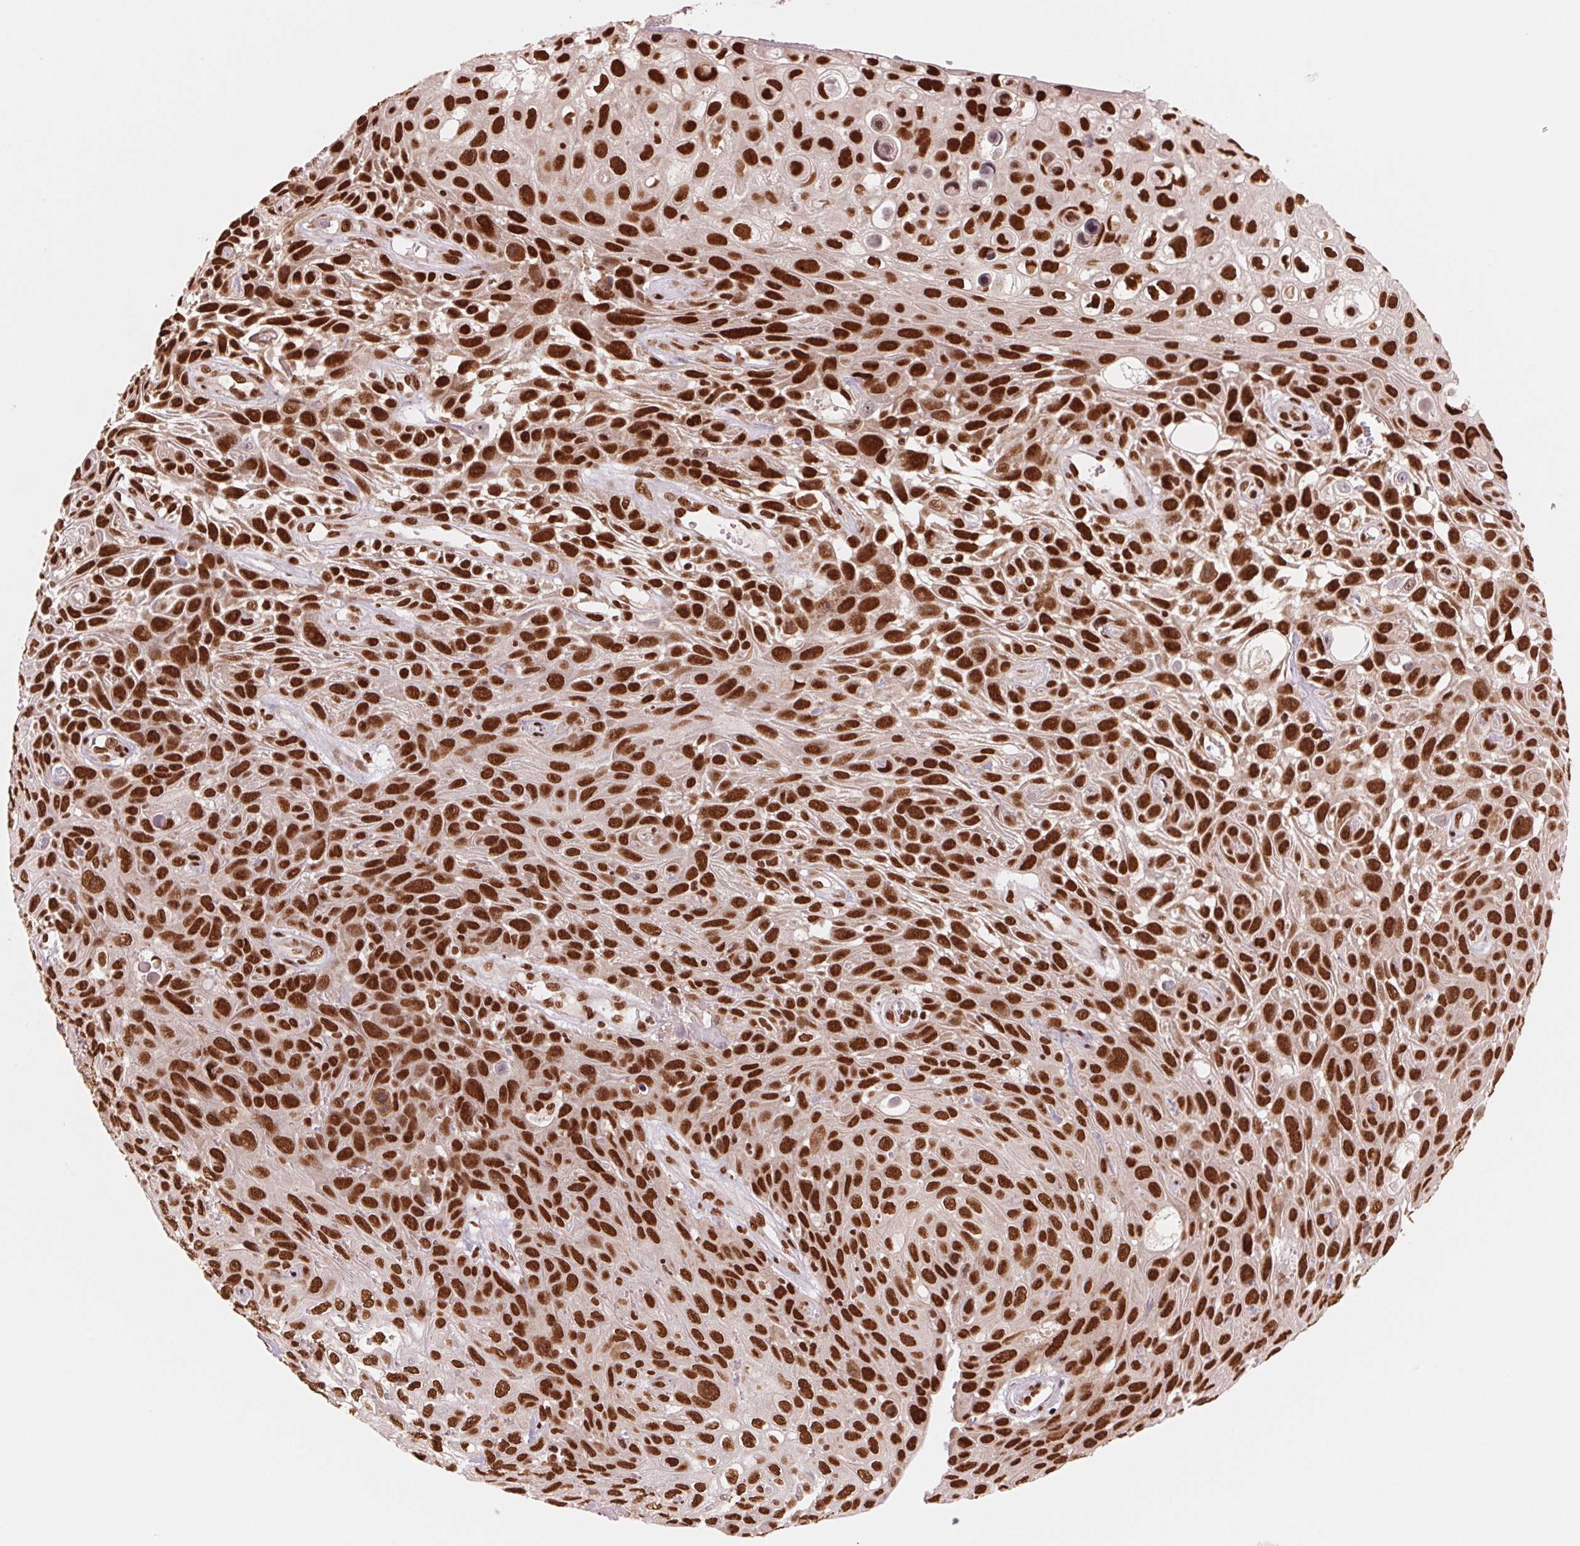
{"staining": {"intensity": "strong", "quantity": ">75%", "location": "nuclear"}, "tissue": "skin cancer", "cell_type": "Tumor cells", "image_type": "cancer", "snomed": [{"axis": "morphology", "description": "Squamous cell carcinoma, NOS"}, {"axis": "topography", "description": "Skin"}], "caption": "Immunohistochemical staining of skin cancer (squamous cell carcinoma) reveals high levels of strong nuclear positivity in approximately >75% of tumor cells. Immunohistochemistry stains the protein in brown and the nuclei are stained blue.", "gene": "TTLL9", "patient": {"sex": "male", "age": 82}}